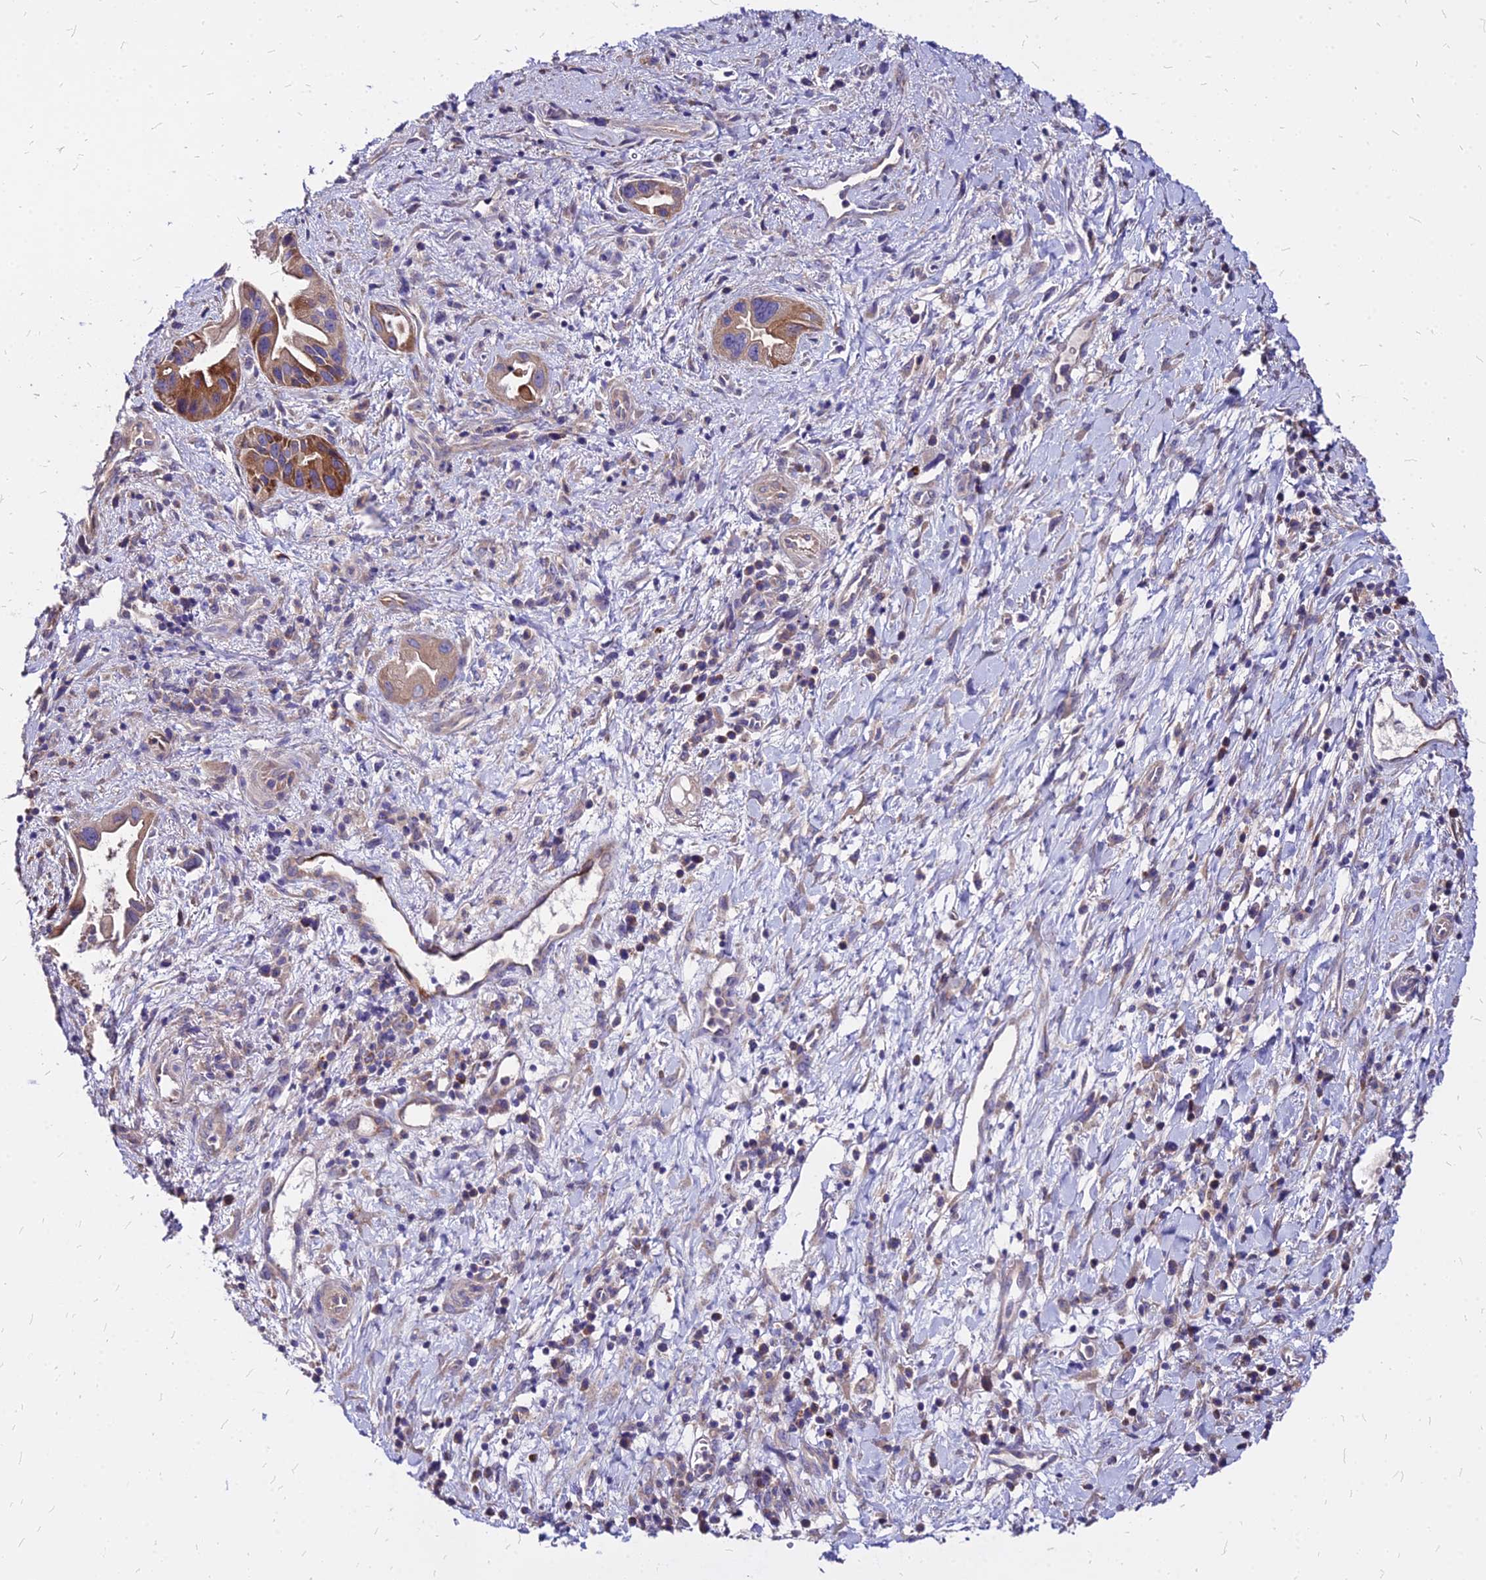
{"staining": {"intensity": "moderate", "quantity": ">75%", "location": "cytoplasmic/membranous"}, "tissue": "pancreatic cancer", "cell_type": "Tumor cells", "image_type": "cancer", "snomed": [{"axis": "morphology", "description": "Adenocarcinoma, NOS"}, {"axis": "topography", "description": "Pancreas"}], "caption": "This is an image of immunohistochemistry staining of adenocarcinoma (pancreatic), which shows moderate staining in the cytoplasmic/membranous of tumor cells.", "gene": "COMMD10", "patient": {"sex": "female", "age": 77}}